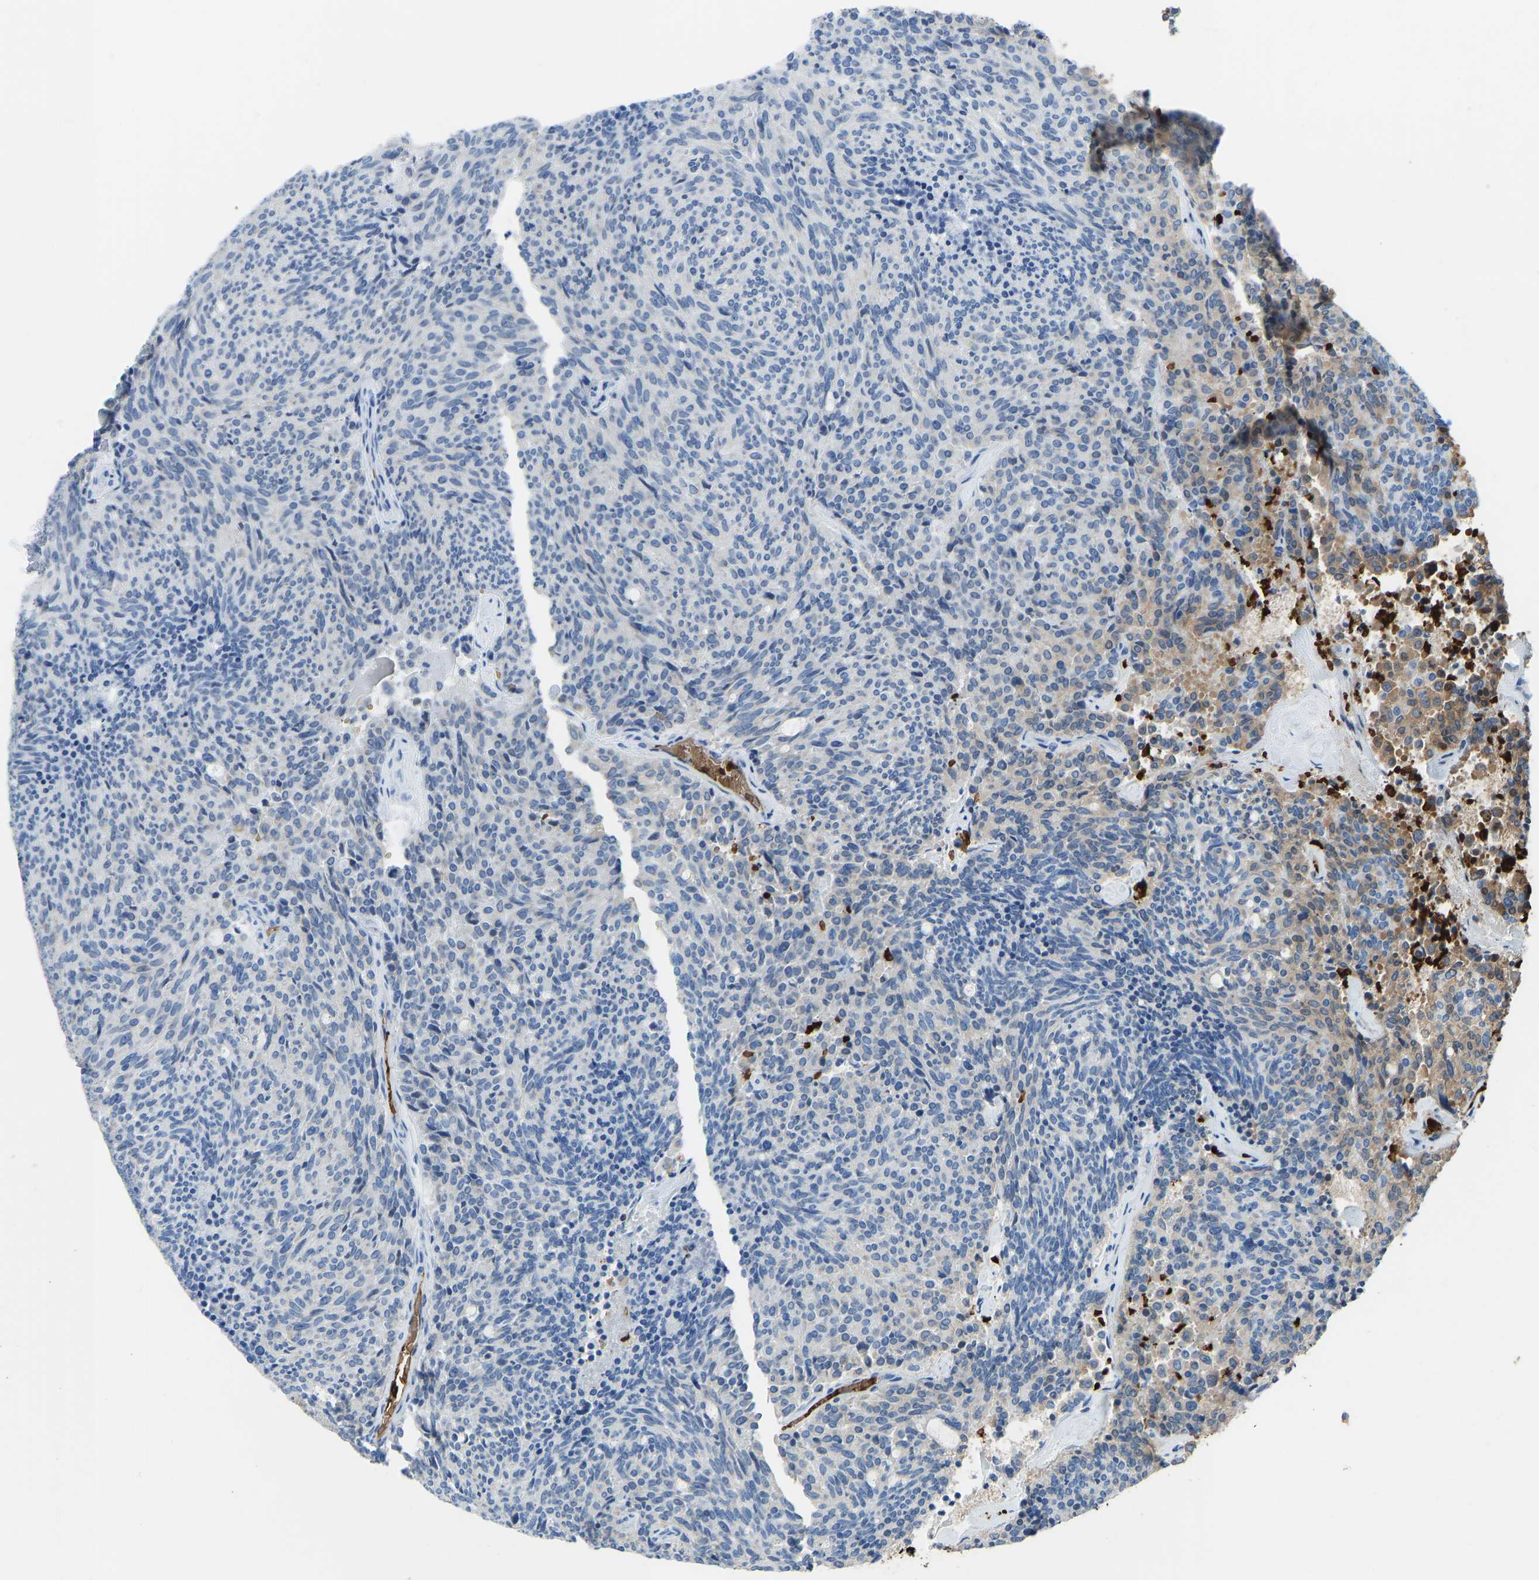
{"staining": {"intensity": "negative", "quantity": "none", "location": "none"}, "tissue": "carcinoid", "cell_type": "Tumor cells", "image_type": "cancer", "snomed": [{"axis": "morphology", "description": "Carcinoid, malignant, NOS"}, {"axis": "topography", "description": "Pancreas"}], "caption": "The micrograph exhibits no staining of tumor cells in carcinoid.", "gene": "PIGS", "patient": {"sex": "female", "age": 54}}